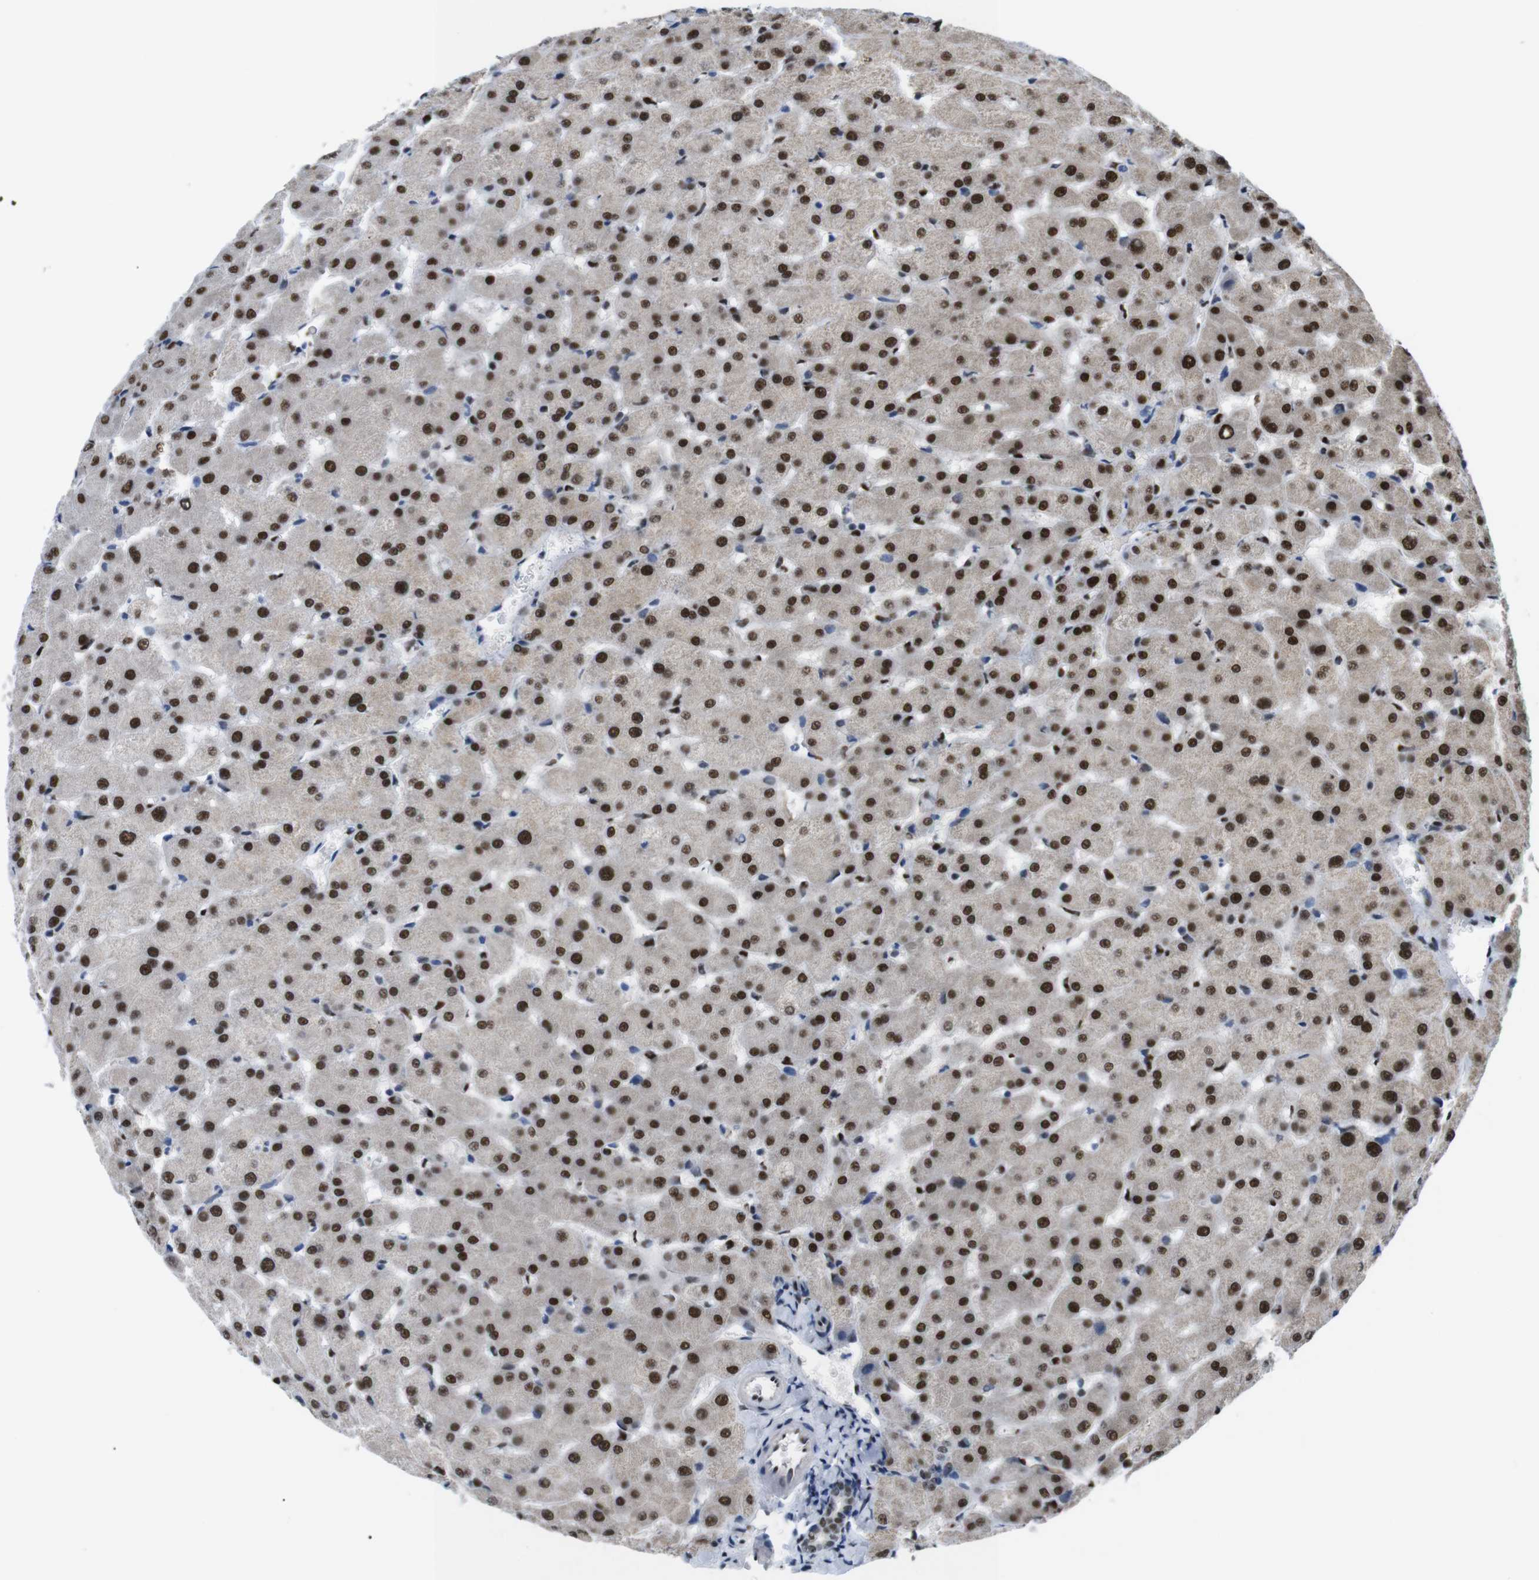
{"staining": {"intensity": "weak", "quantity": ">75%", "location": "nuclear"}, "tissue": "liver", "cell_type": "Cholangiocytes", "image_type": "normal", "snomed": [{"axis": "morphology", "description": "Normal tissue, NOS"}, {"axis": "topography", "description": "Liver"}], "caption": "Immunohistochemical staining of normal human liver displays weak nuclear protein positivity in approximately >75% of cholangiocytes. Using DAB (3,3'-diaminobenzidine) (brown) and hematoxylin (blue) stains, captured at high magnification using brightfield microscopy.", "gene": "PSME3", "patient": {"sex": "female", "age": 63}}